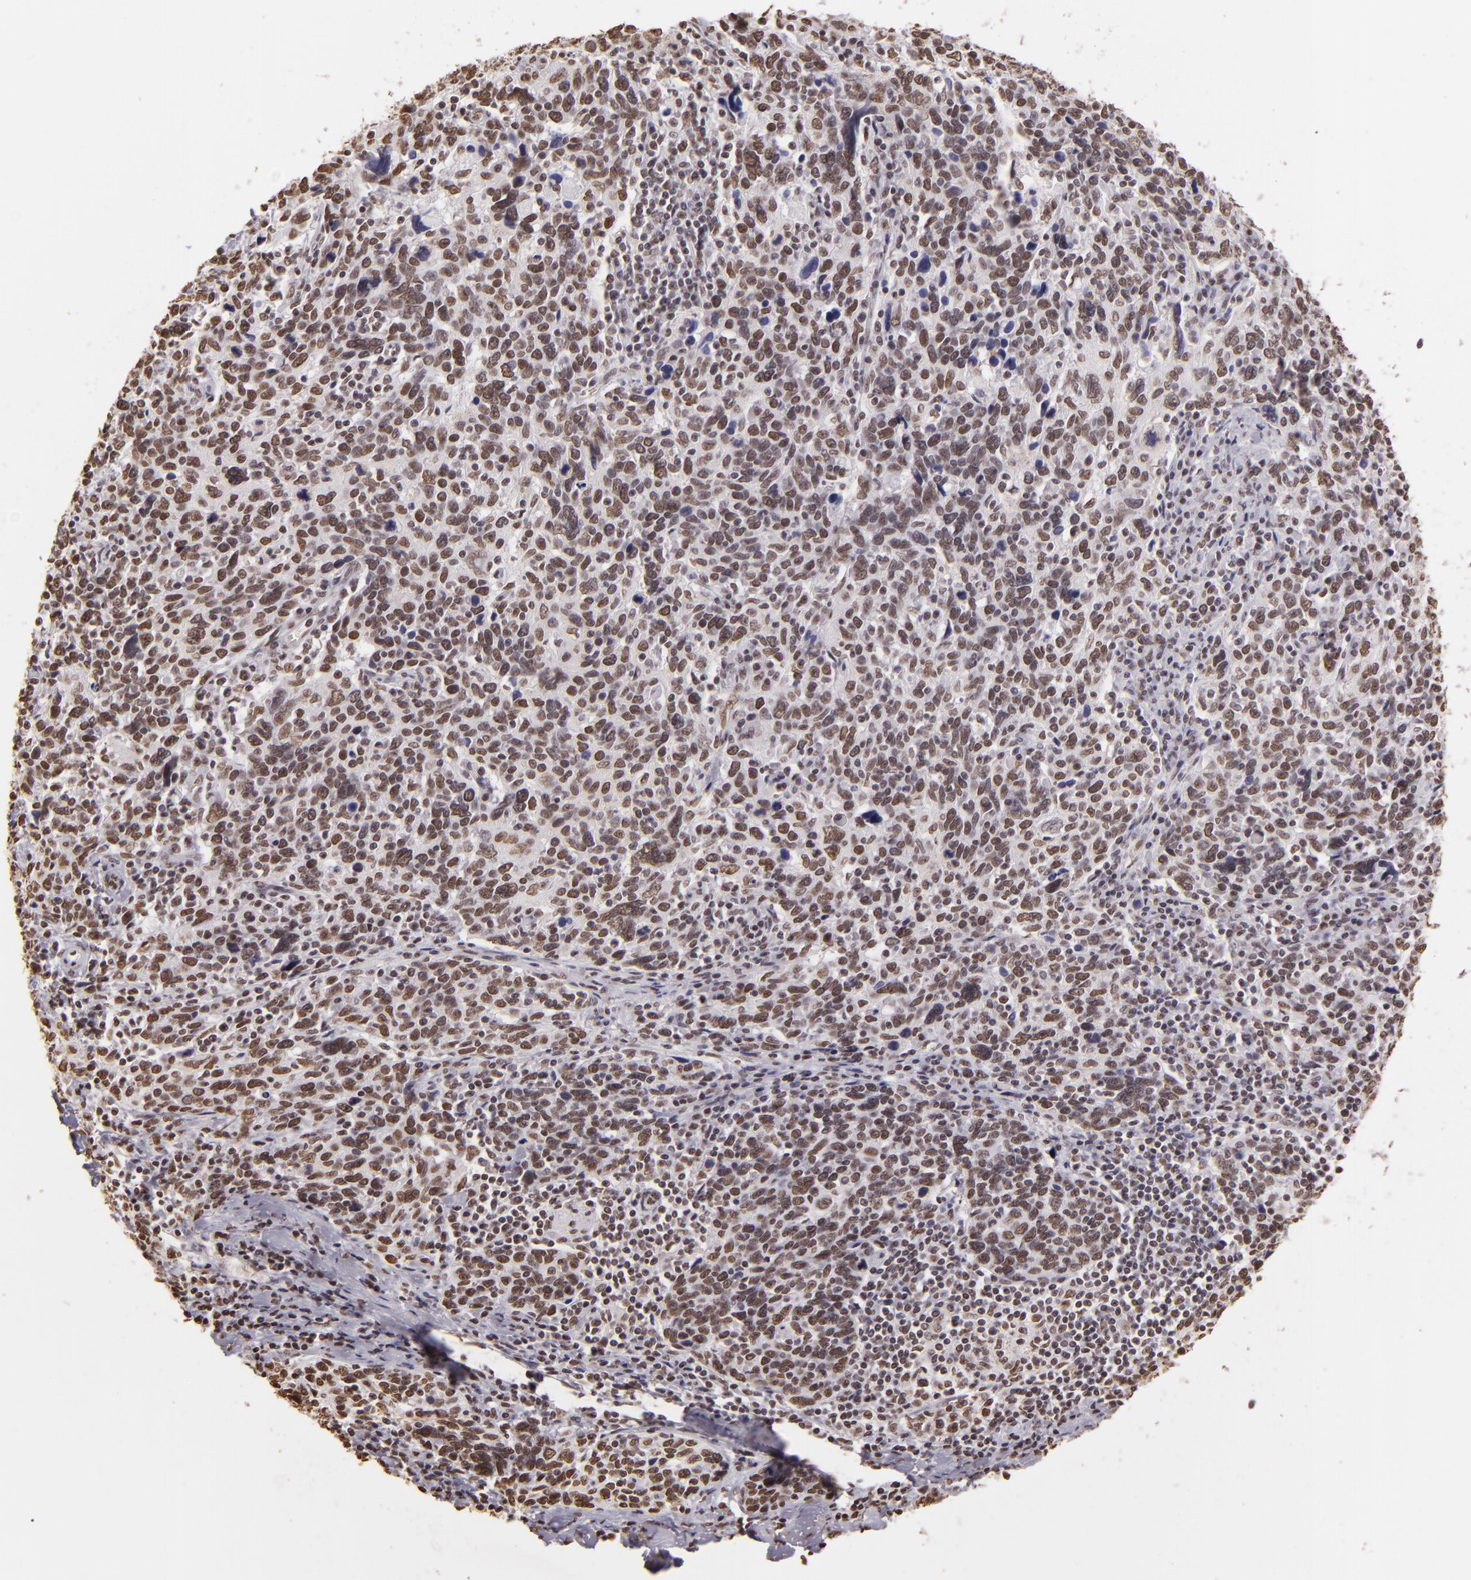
{"staining": {"intensity": "moderate", "quantity": ">75%", "location": "nuclear"}, "tissue": "cervical cancer", "cell_type": "Tumor cells", "image_type": "cancer", "snomed": [{"axis": "morphology", "description": "Squamous cell carcinoma, NOS"}, {"axis": "topography", "description": "Cervix"}], "caption": "Immunohistochemical staining of human cervical squamous cell carcinoma displays medium levels of moderate nuclear staining in approximately >75% of tumor cells. The staining was performed using DAB, with brown indicating positive protein expression. Nuclei are stained blue with hematoxylin.", "gene": "PAPOLA", "patient": {"sex": "female", "age": 41}}